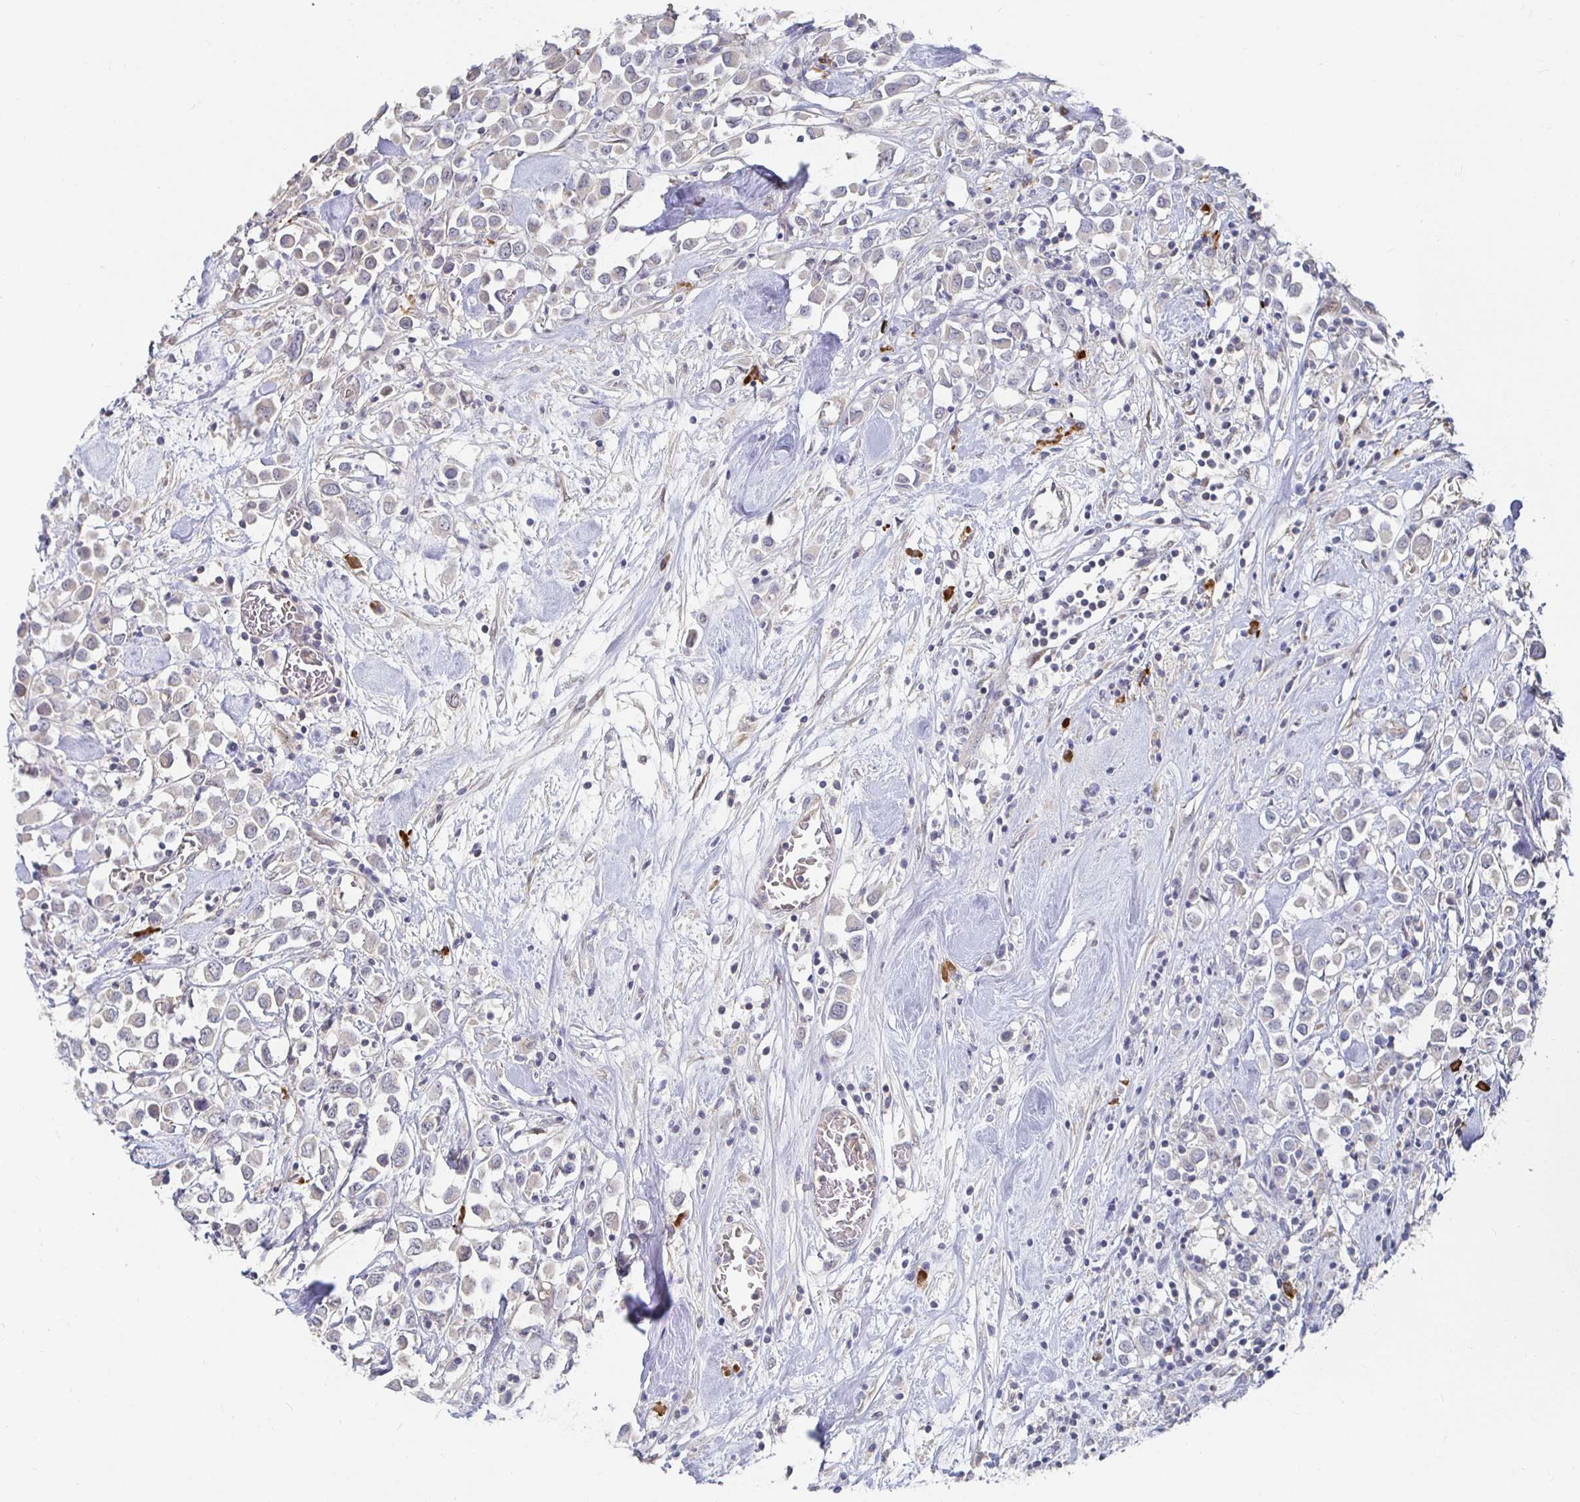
{"staining": {"intensity": "negative", "quantity": "none", "location": "none"}, "tissue": "breast cancer", "cell_type": "Tumor cells", "image_type": "cancer", "snomed": [{"axis": "morphology", "description": "Duct carcinoma"}, {"axis": "topography", "description": "Breast"}], "caption": "IHC histopathology image of breast cancer (intraductal carcinoma) stained for a protein (brown), which shows no positivity in tumor cells. (Stains: DAB immunohistochemistry (IHC) with hematoxylin counter stain, Microscopy: brightfield microscopy at high magnification).", "gene": "MEIS1", "patient": {"sex": "female", "age": 61}}